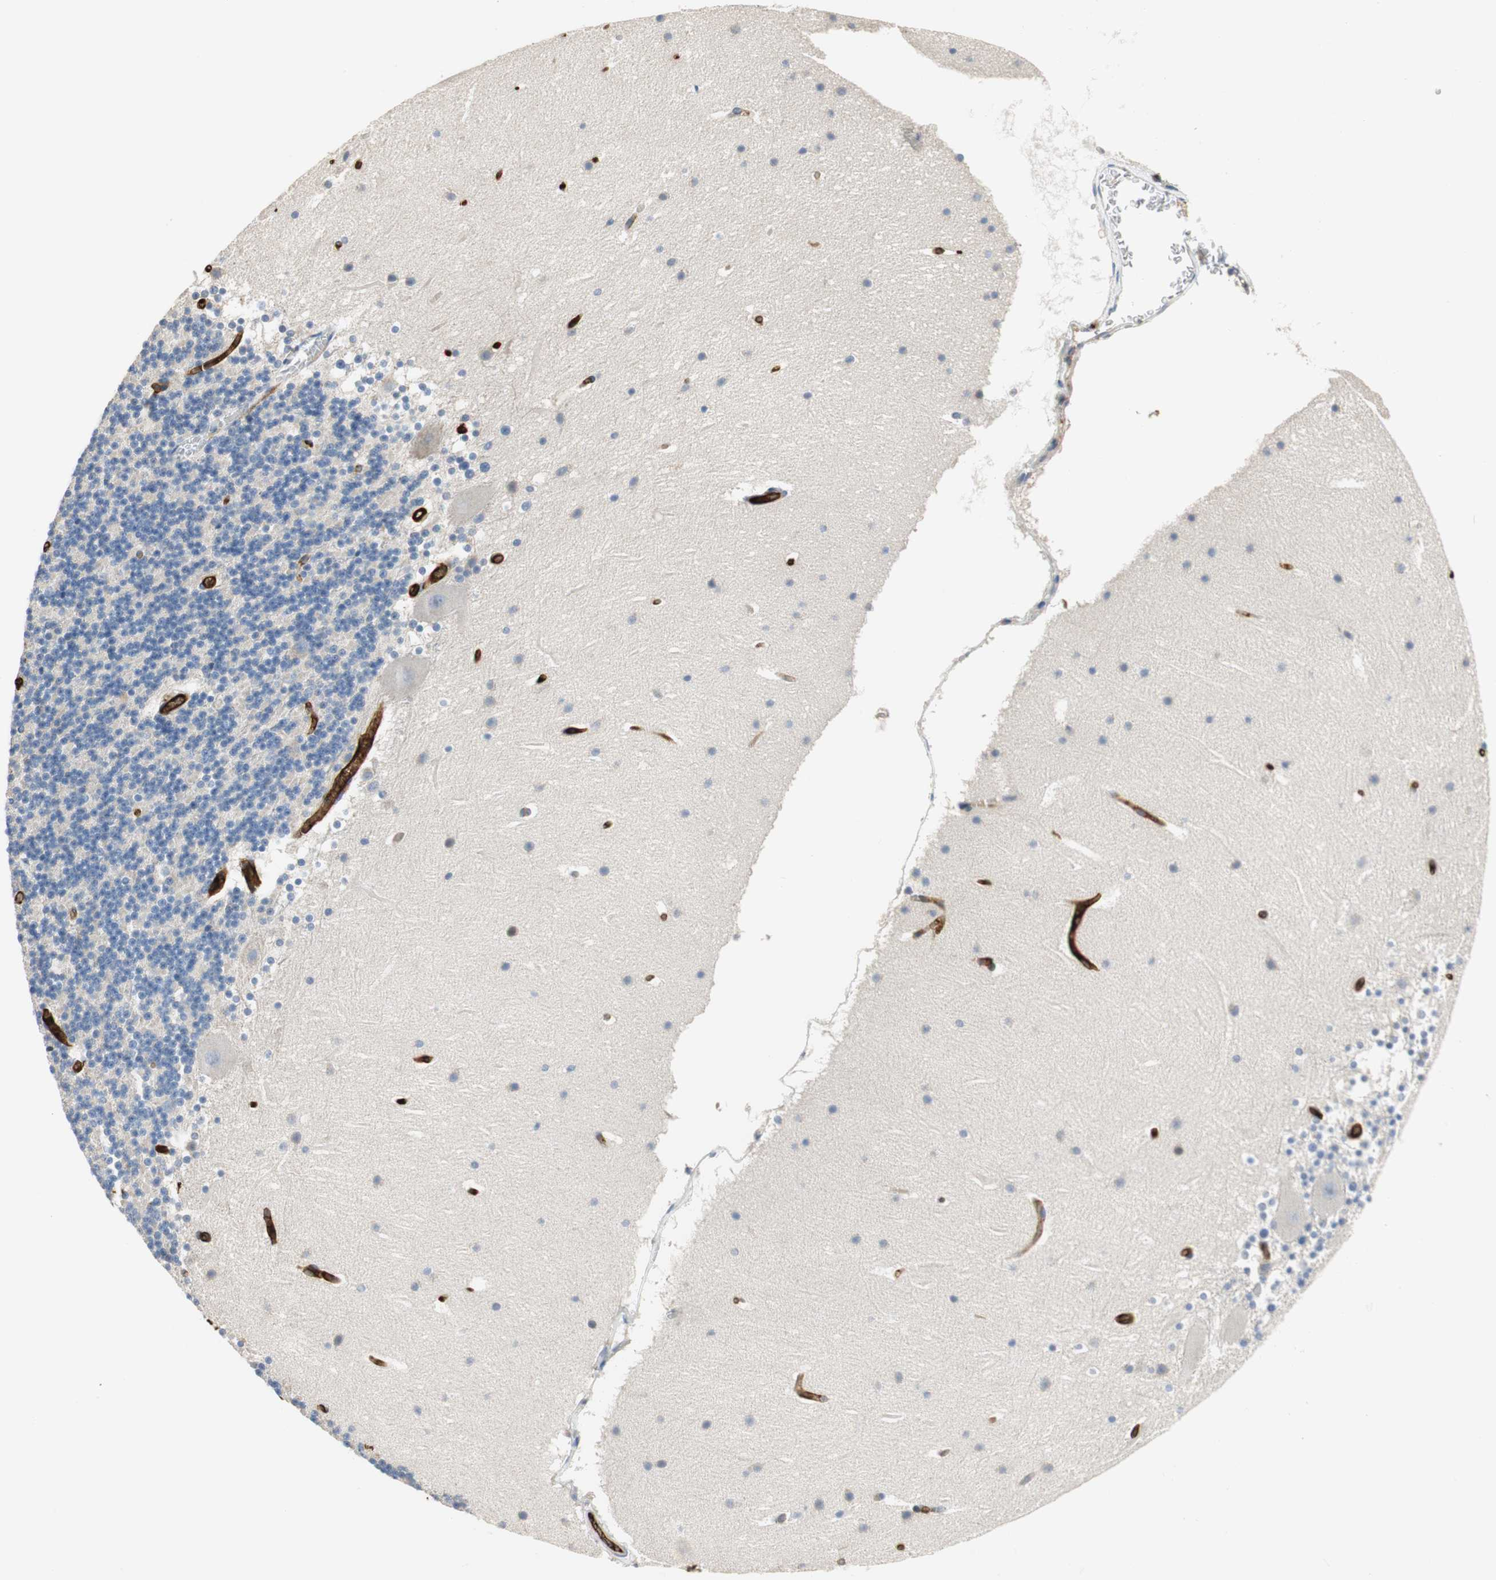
{"staining": {"intensity": "negative", "quantity": "none", "location": "none"}, "tissue": "cerebellum", "cell_type": "Cells in granular layer", "image_type": "normal", "snomed": [{"axis": "morphology", "description": "Normal tissue, NOS"}, {"axis": "topography", "description": "Cerebellum"}], "caption": "High magnification brightfield microscopy of normal cerebellum stained with DAB (3,3'-diaminobenzidine) (brown) and counterstained with hematoxylin (blue): cells in granular layer show no significant positivity. (Brightfield microscopy of DAB (3,3'-diaminobenzidine) immunohistochemistry (IHC) at high magnification).", "gene": "ALPL", "patient": {"sex": "female", "age": 19}}